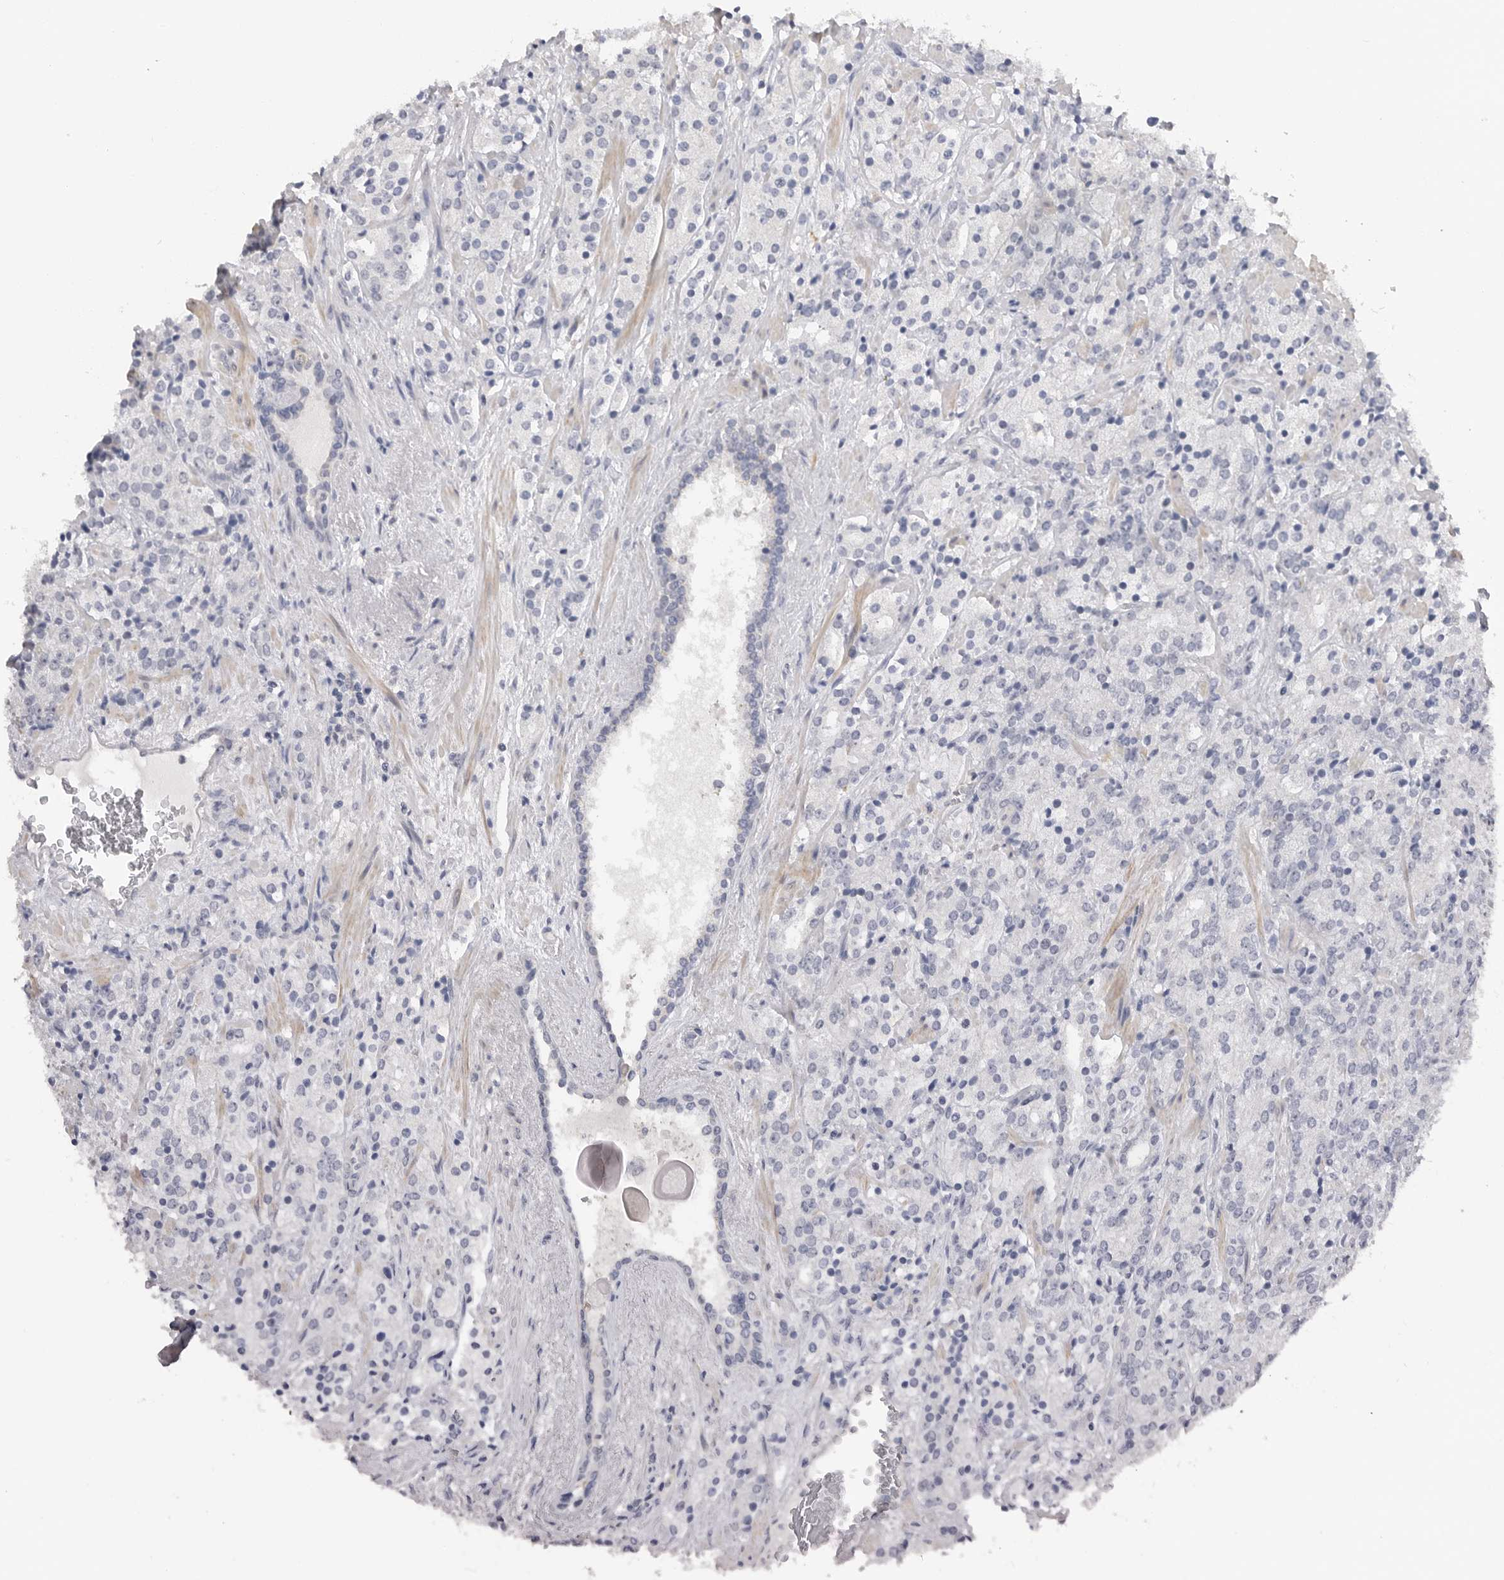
{"staining": {"intensity": "negative", "quantity": "none", "location": "none"}, "tissue": "prostate cancer", "cell_type": "Tumor cells", "image_type": "cancer", "snomed": [{"axis": "morphology", "description": "Adenocarcinoma, High grade"}, {"axis": "topography", "description": "Prostate"}], "caption": "Histopathology image shows no protein positivity in tumor cells of adenocarcinoma (high-grade) (prostate) tissue. (Brightfield microscopy of DAB (3,3'-diaminobenzidine) immunohistochemistry at high magnification).", "gene": "PLEKHF1", "patient": {"sex": "male", "age": 71}}